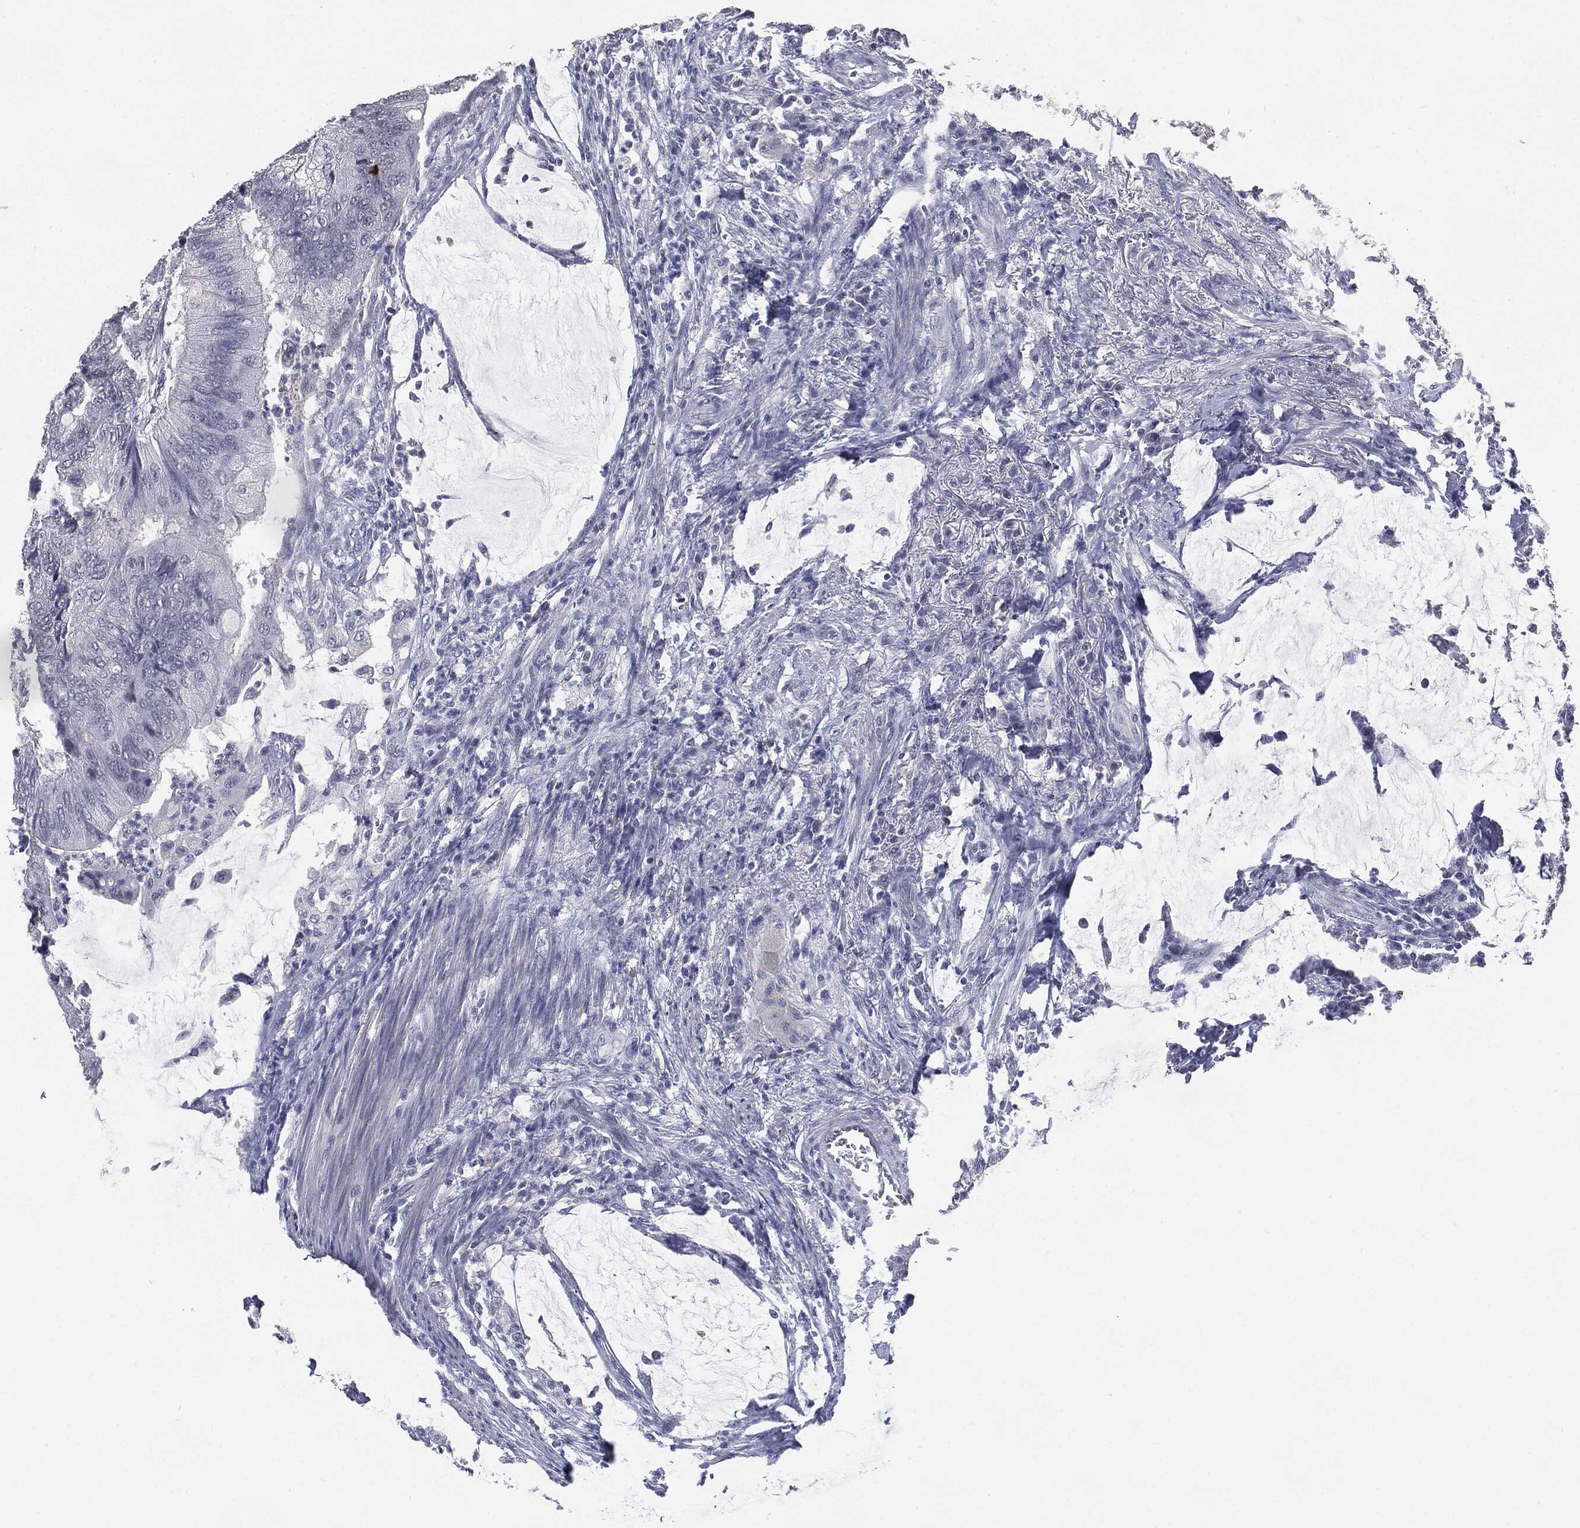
{"staining": {"intensity": "negative", "quantity": "none", "location": "none"}, "tissue": "colorectal cancer", "cell_type": "Tumor cells", "image_type": "cancer", "snomed": [{"axis": "morphology", "description": "Normal tissue, NOS"}, {"axis": "morphology", "description": "Adenocarcinoma, NOS"}, {"axis": "topography", "description": "Rectum"}, {"axis": "topography", "description": "Peripheral nerve tissue"}], "caption": "Protein analysis of colorectal cancer shows no significant staining in tumor cells.", "gene": "SLC2A2", "patient": {"sex": "male", "age": 92}}